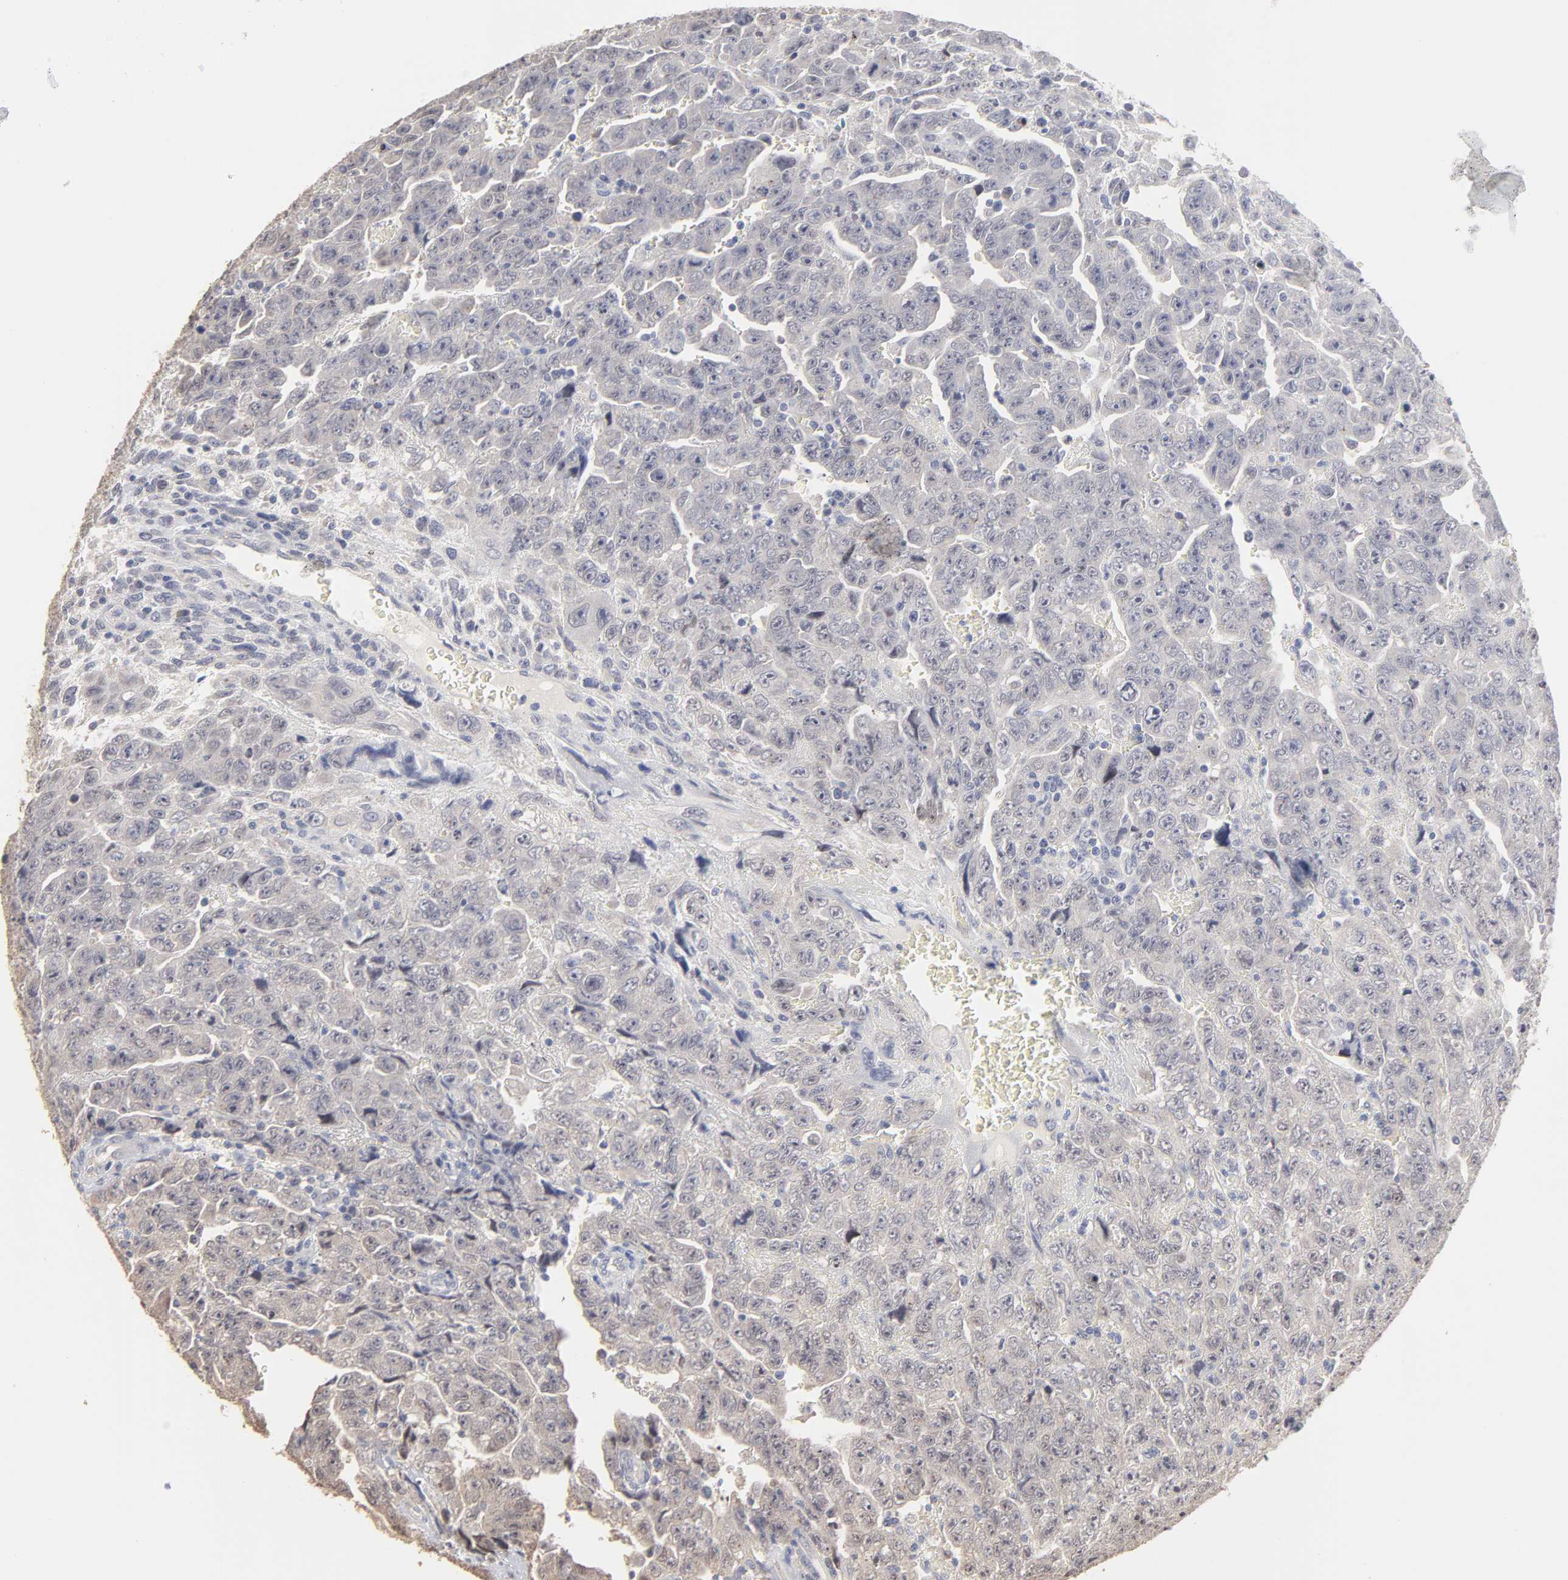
{"staining": {"intensity": "weak", "quantity": "25%-75%", "location": "cytoplasmic/membranous"}, "tissue": "testis cancer", "cell_type": "Tumor cells", "image_type": "cancer", "snomed": [{"axis": "morphology", "description": "Carcinoma, Embryonal, NOS"}, {"axis": "topography", "description": "Testis"}], "caption": "Immunohistochemistry (DAB (3,3'-diaminobenzidine)) staining of human testis cancer (embryonal carcinoma) shows weak cytoplasmic/membranous protein staining in about 25%-75% of tumor cells. The staining is performed using DAB (3,3'-diaminobenzidine) brown chromogen to label protein expression. The nuclei are counter-stained blue using hematoxylin.", "gene": "DNAL4", "patient": {"sex": "male", "age": 28}}